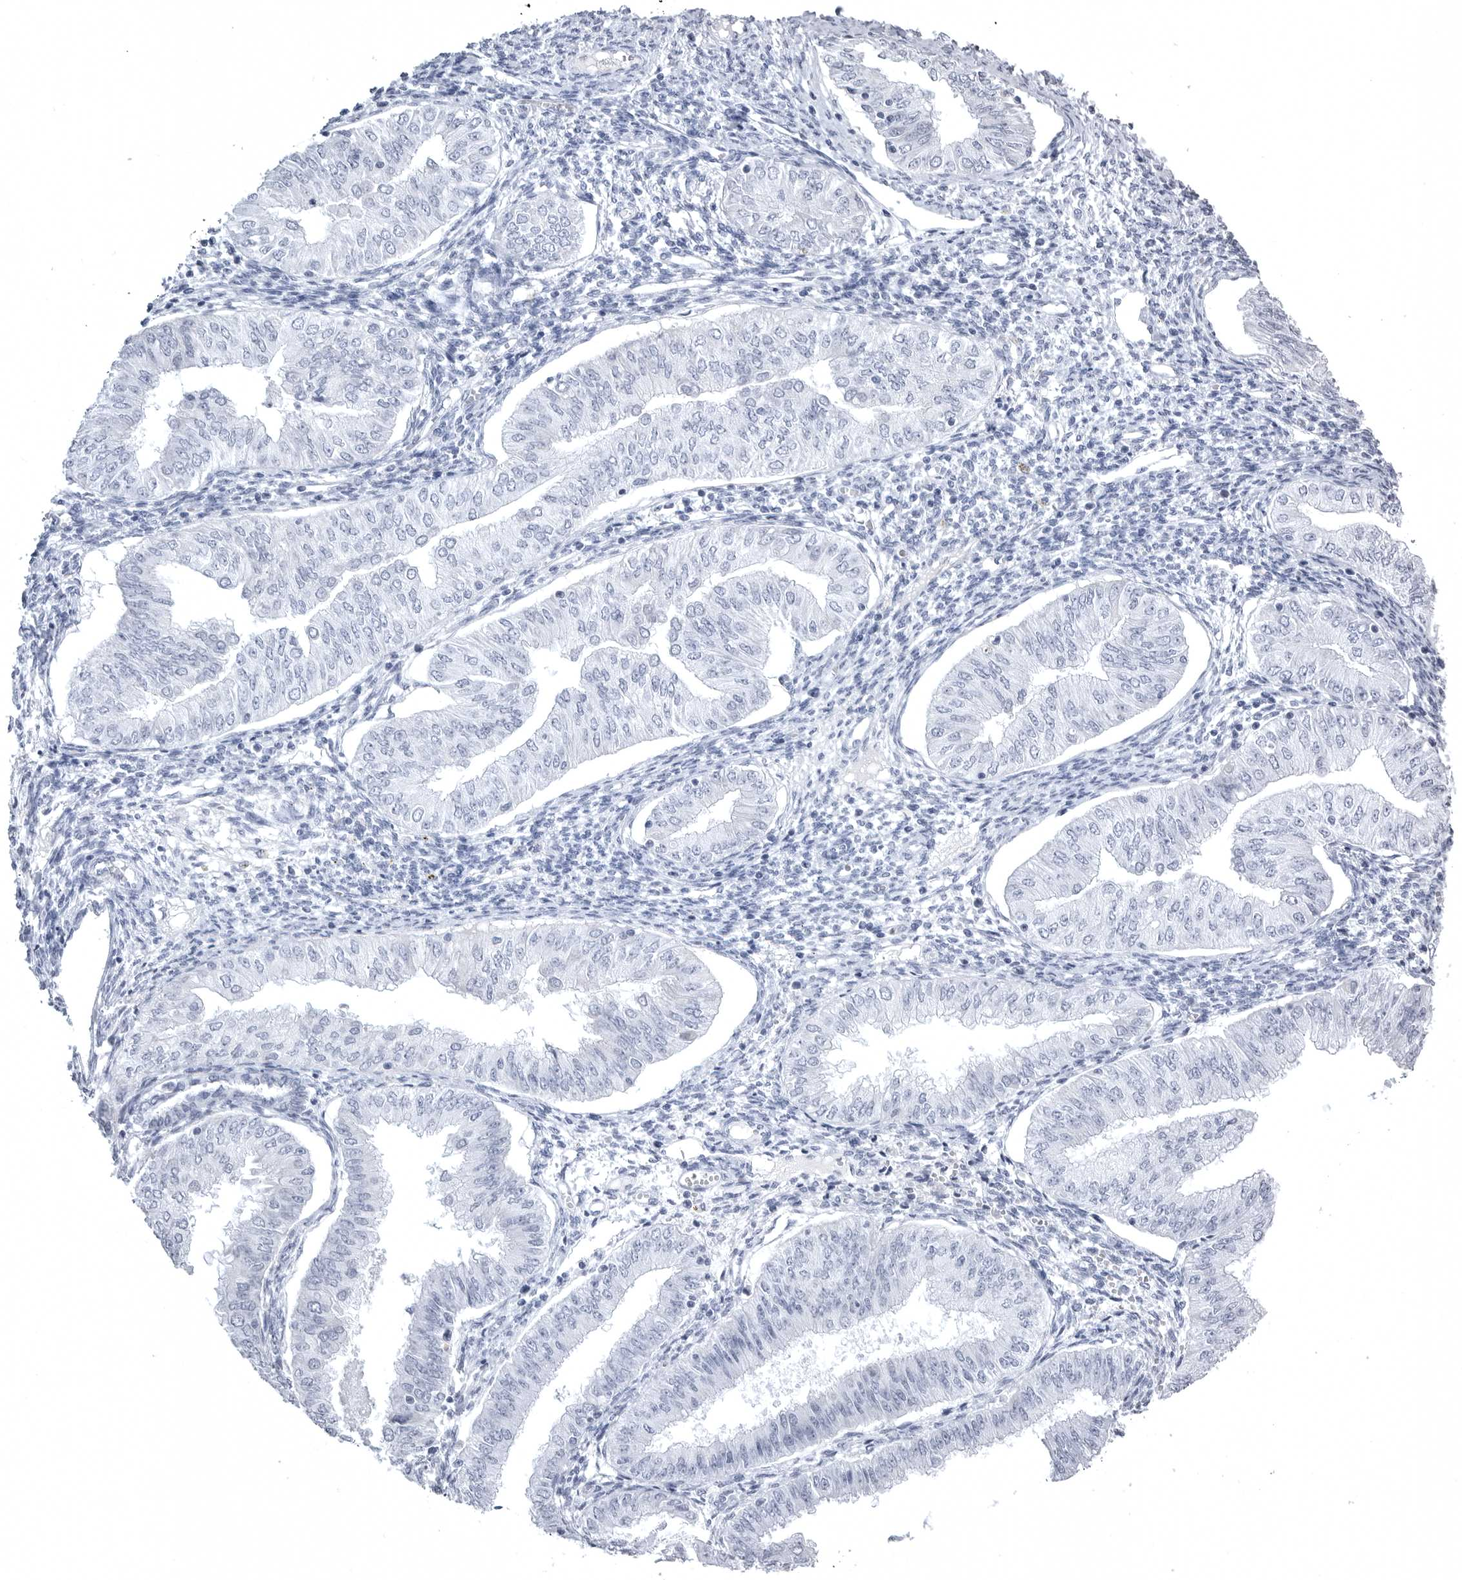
{"staining": {"intensity": "negative", "quantity": "none", "location": "none"}, "tissue": "endometrial cancer", "cell_type": "Tumor cells", "image_type": "cancer", "snomed": [{"axis": "morphology", "description": "Normal tissue, NOS"}, {"axis": "morphology", "description": "Adenocarcinoma, NOS"}, {"axis": "topography", "description": "Endometrium"}], "caption": "Immunohistochemistry histopathology image of endometrial cancer stained for a protein (brown), which exhibits no staining in tumor cells.", "gene": "TUFM", "patient": {"sex": "female", "age": 53}}